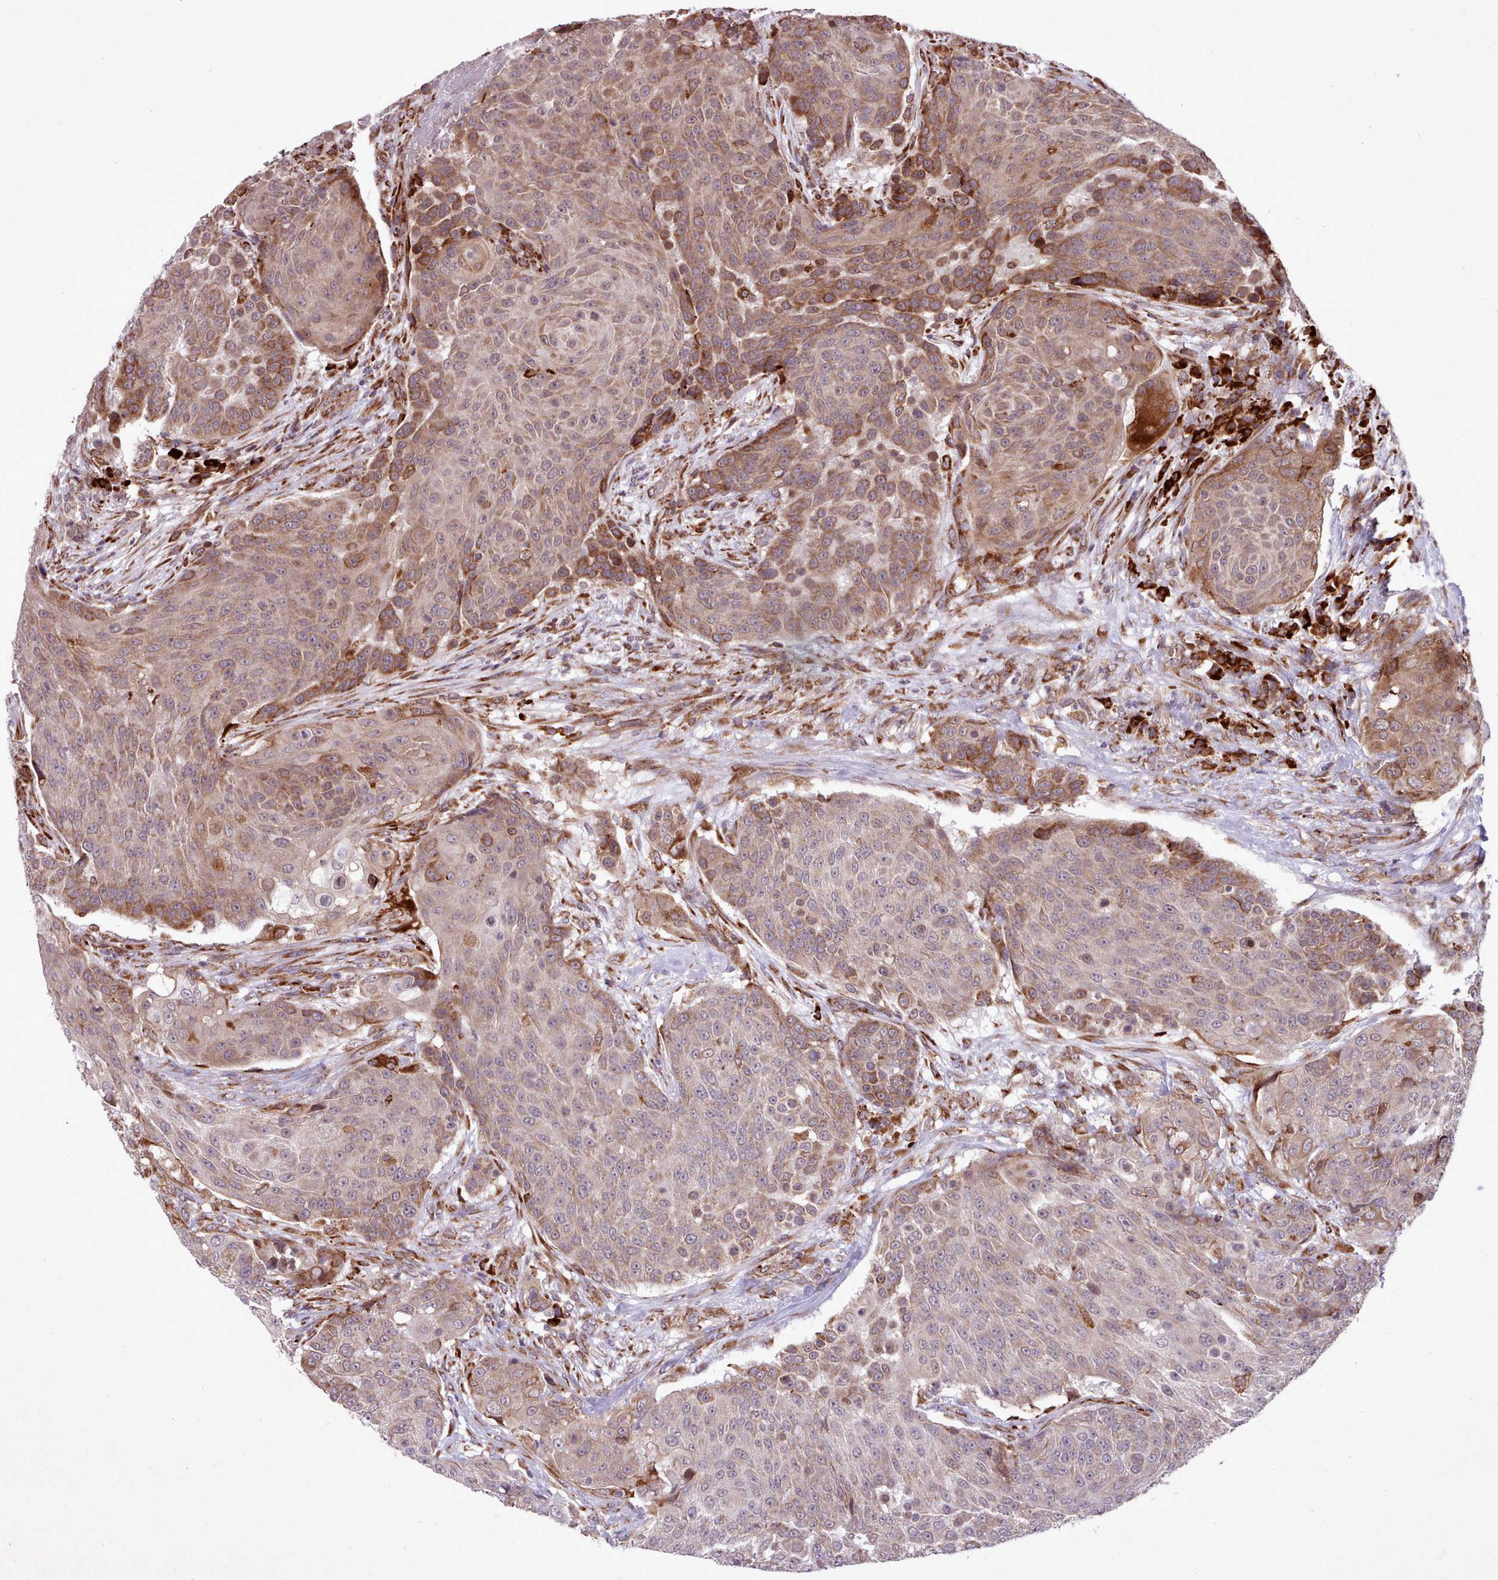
{"staining": {"intensity": "moderate", "quantity": "25%-75%", "location": "cytoplasmic/membranous"}, "tissue": "urothelial cancer", "cell_type": "Tumor cells", "image_type": "cancer", "snomed": [{"axis": "morphology", "description": "Urothelial carcinoma, High grade"}, {"axis": "topography", "description": "Urinary bladder"}], "caption": "Immunohistochemical staining of urothelial carcinoma (high-grade) displays medium levels of moderate cytoplasmic/membranous expression in approximately 25%-75% of tumor cells. (brown staining indicates protein expression, while blue staining denotes nuclei).", "gene": "TTLL3", "patient": {"sex": "female", "age": 63}}